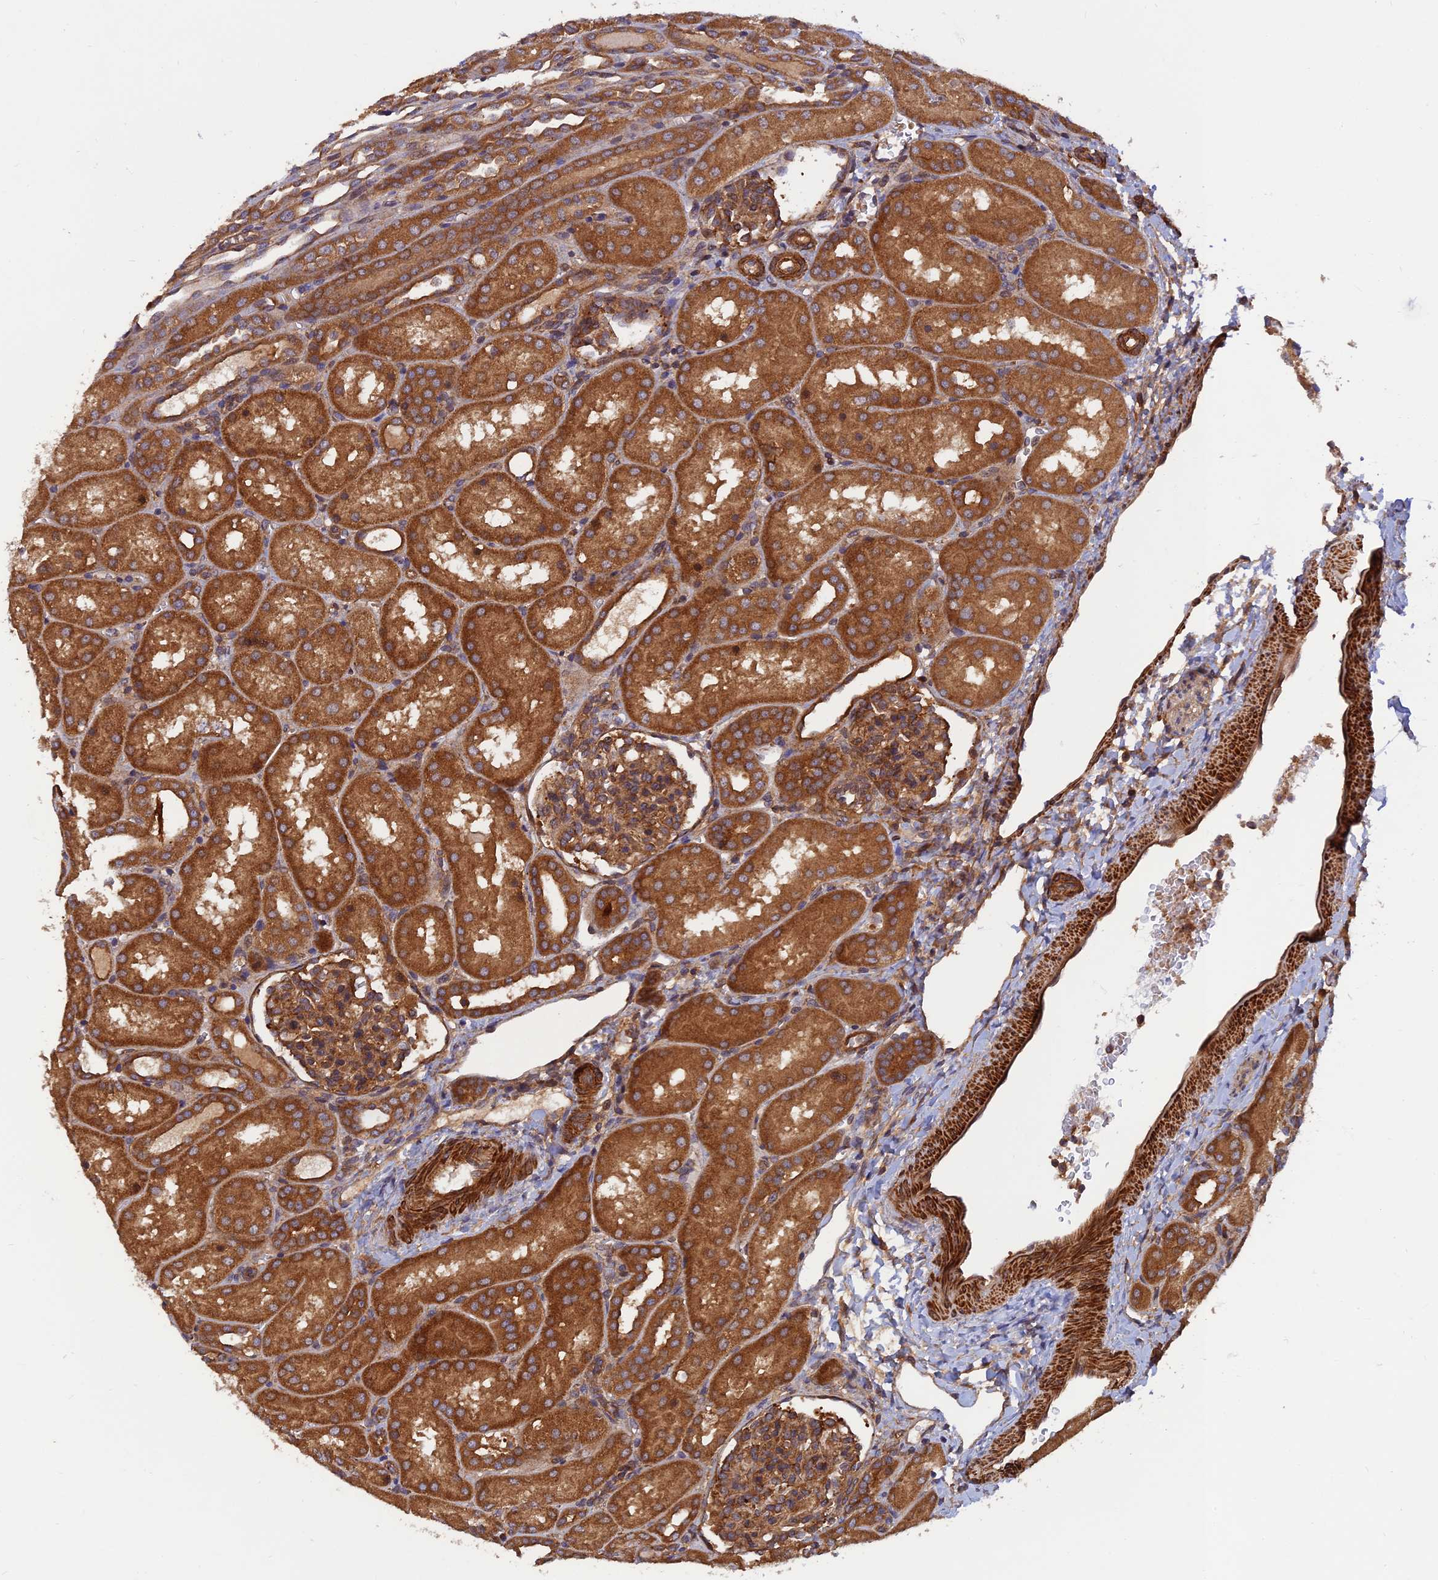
{"staining": {"intensity": "moderate", "quantity": ">75%", "location": "cytoplasmic/membranous"}, "tissue": "kidney", "cell_type": "Cells in glomeruli", "image_type": "normal", "snomed": [{"axis": "morphology", "description": "Normal tissue, NOS"}, {"axis": "topography", "description": "Kidney"}], "caption": "Kidney stained for a protein (brown) exhibits moderate cytoplasmic/membranous positive expression in about >75% of cells in glomeruli.", "gene": "RELCH", "patient": {"sex": "male", "age": 1}}